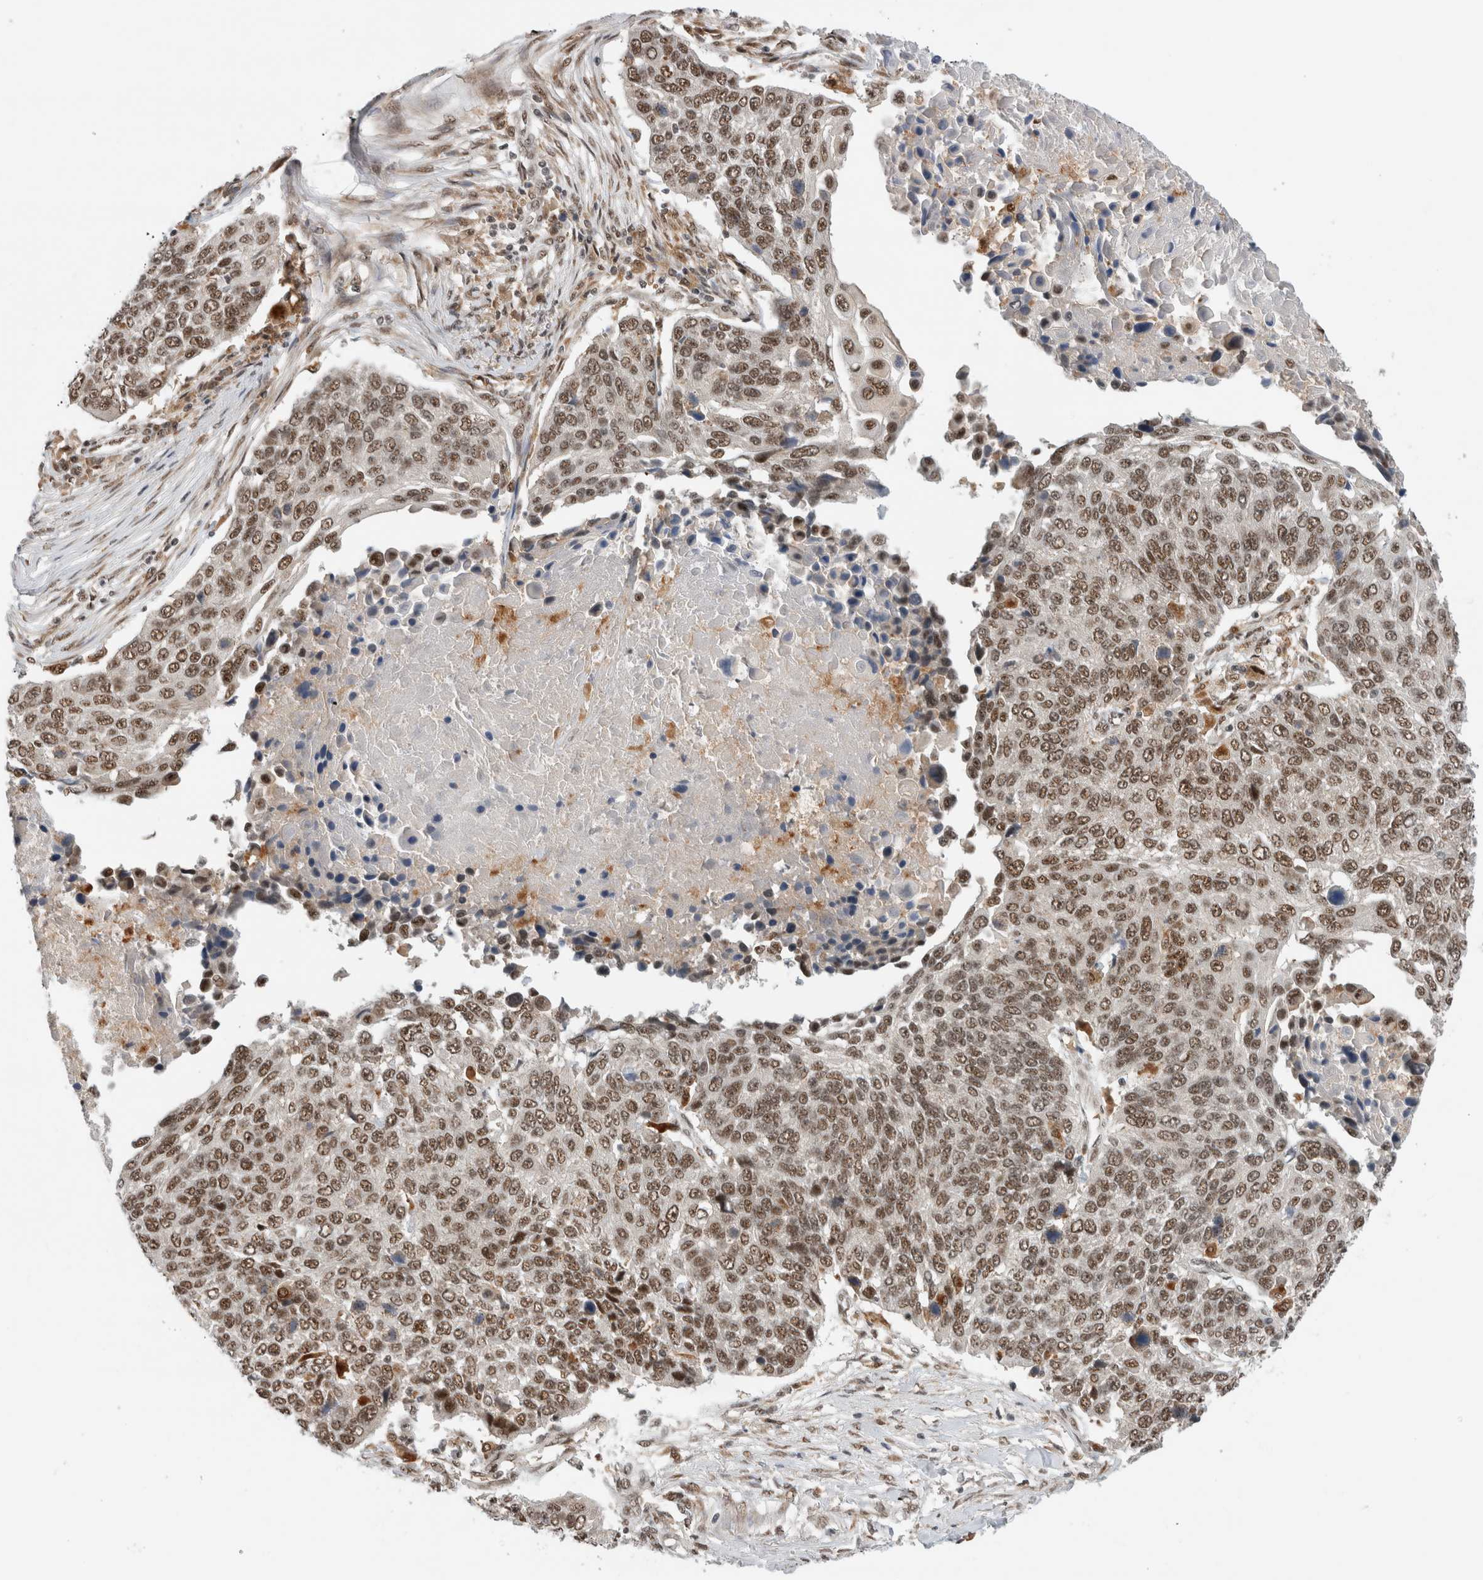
{"staining": {"intensity": "moderate", "quantity": ">75%", "location": "nuclear"}, "tissue": "lung cancer", "cell_type": "Tumor cells", "image_type": "cancer", "snomed": [{"axis": "morphology", "description": "Squamous cell carcinoma, NOS"}, {"axis": "topography", "description": "Lung"}], "caption": "This histopathology image exhibits immunohistochemistry staining of human lung cancer (squamous cell carcinoma), with medium moderate nuclear expression in approximately >75% of tumor cells.", "gene": "NCAPG2", "patient": {"sex": "male", "age": 66}}